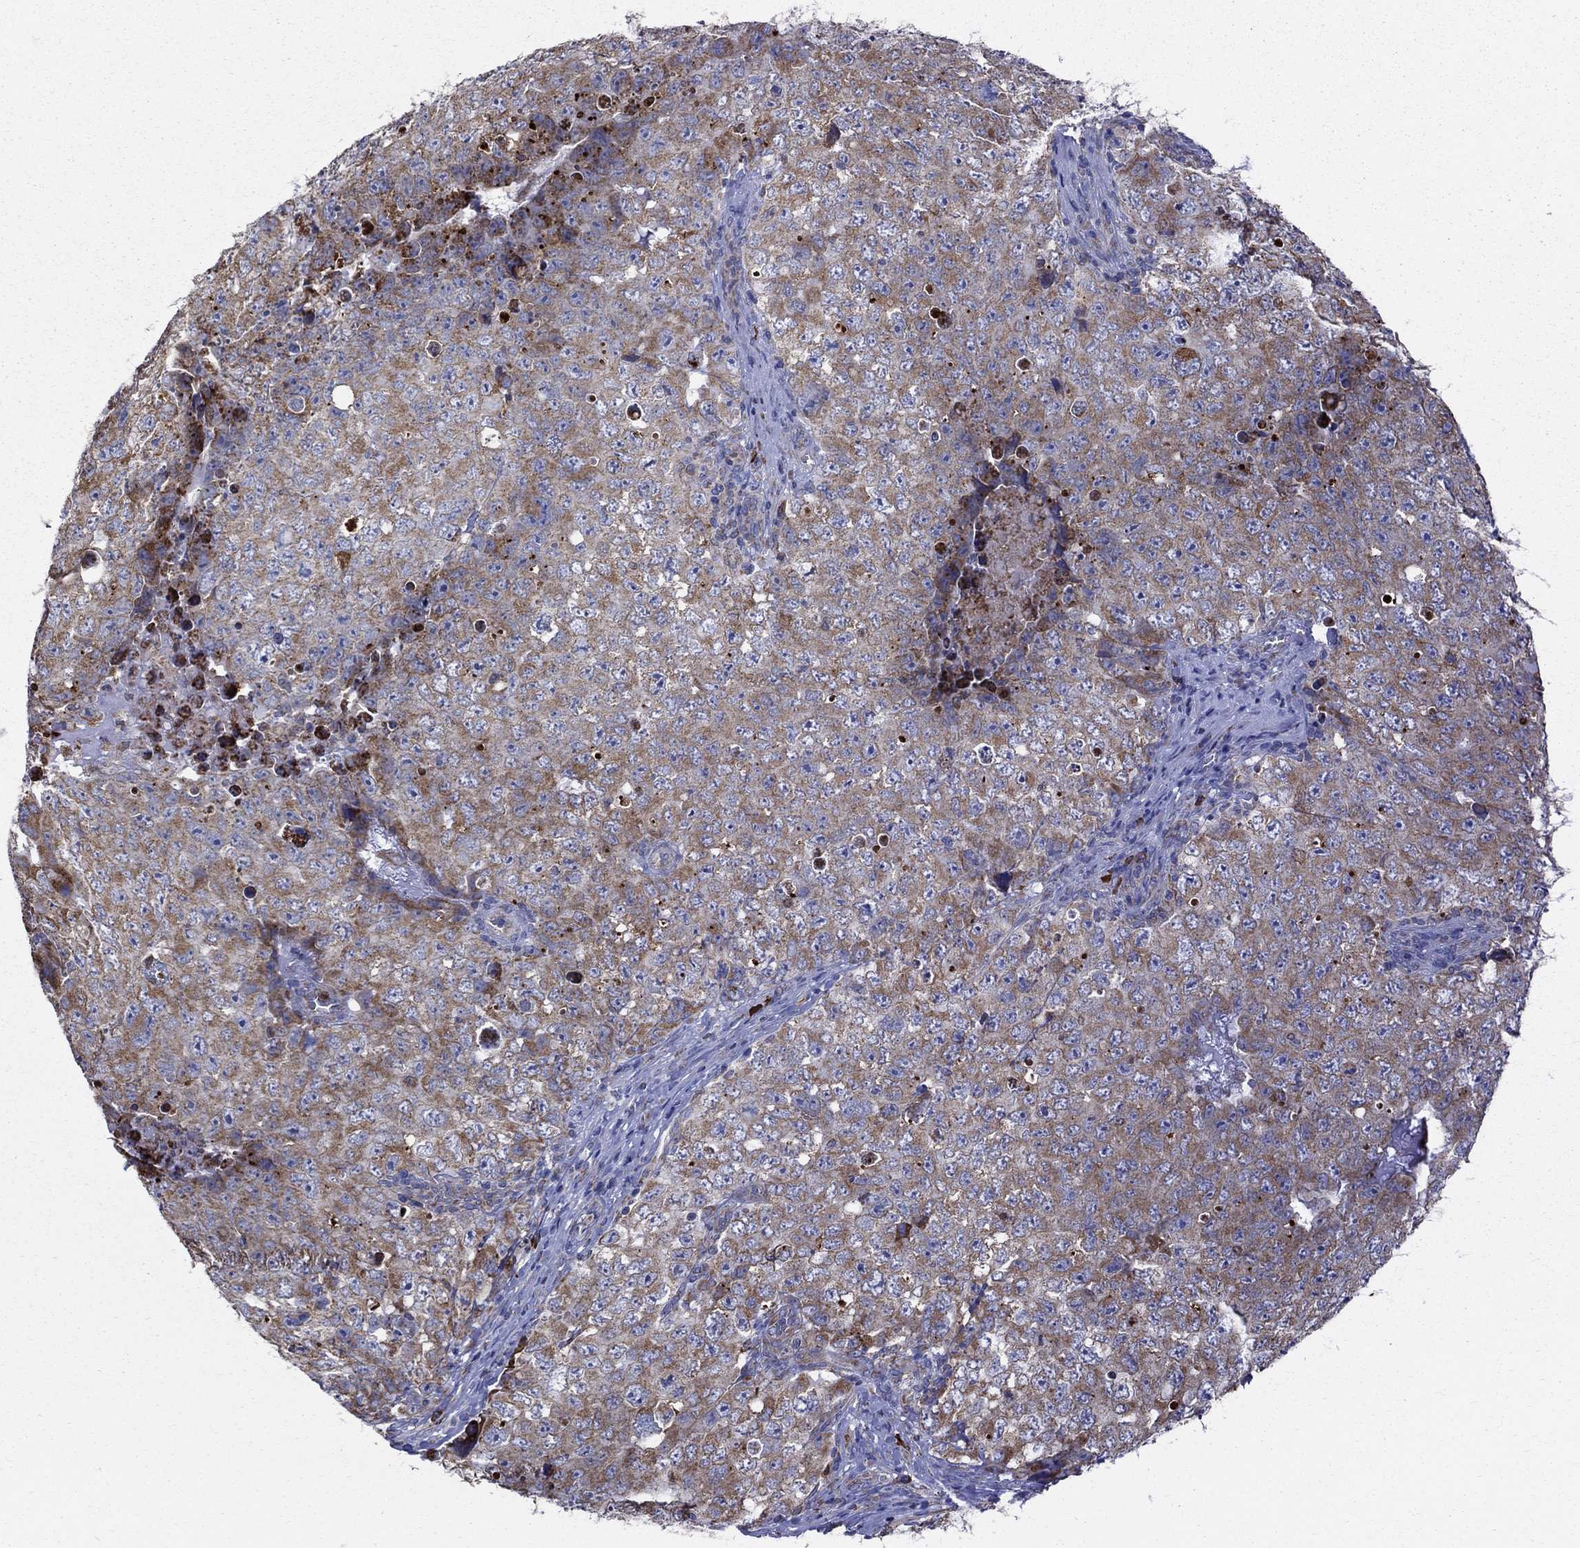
{"staining": {"intensity": "moderate", "quantity": ">75%", "location": "cytoplasmic/membranous"}, "tissue": "testis cancer", "cell_type": "Tumor cells", "image_type": "cancer", "snomed": [{"axis": "morphology", "description": "Seminoma, NOS"}, {"axis": "topography", "description": "Testis"}], "caption": "About >75% of tumor cells in seminoma (testis) reveal moderate cytoplasmic/membranous protein positivity as visualized by brown immunohistochemical staining.", "gene": "PRDX4", "patient": {"sex": "male", "age": 34}}